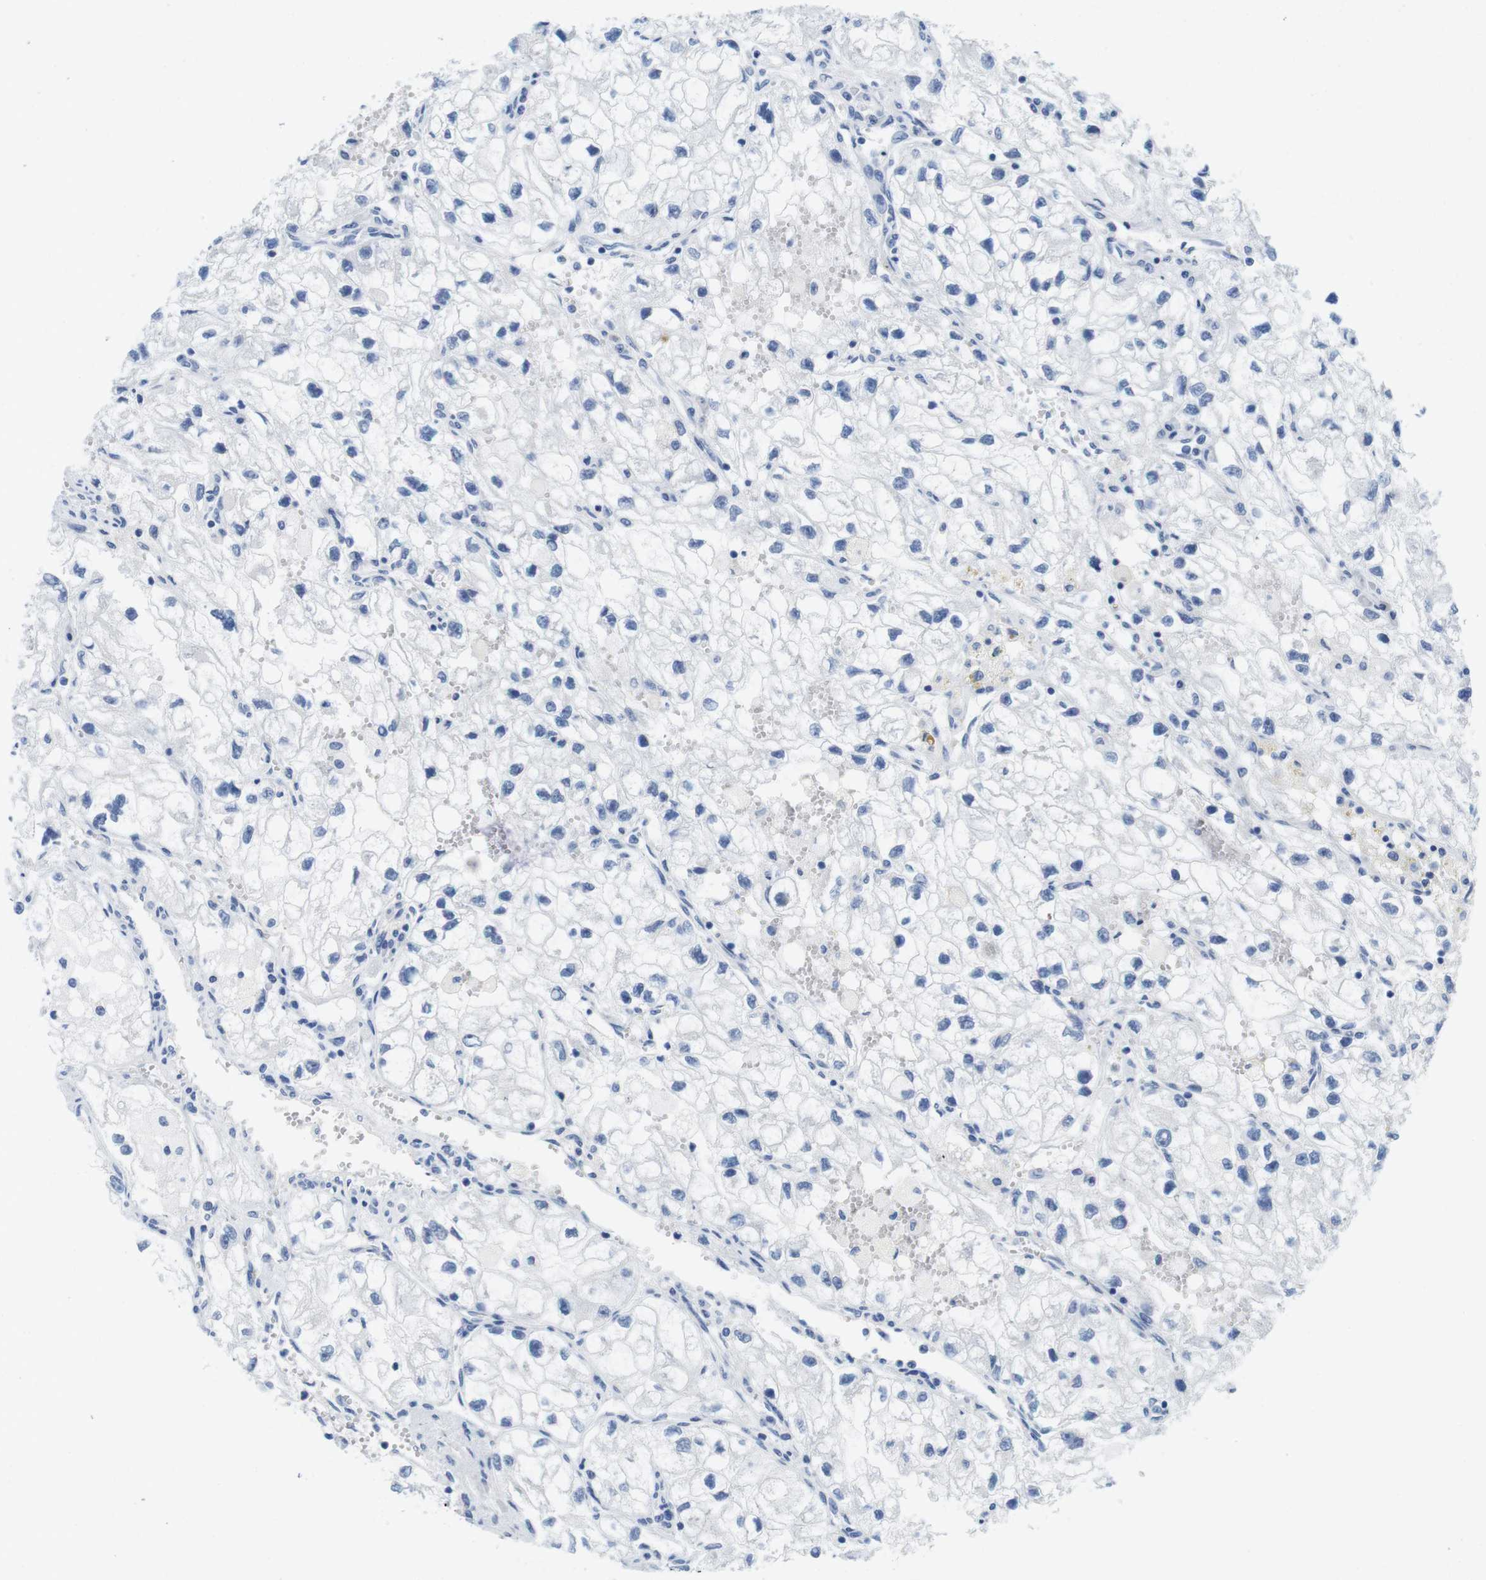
{"staining": {"intensity": "negative", "quantity": "none", "location": "none"}, "tissue": "renal cancer", "cell_type": "Tumor cells", "image_type": "cancer", "snomed": [{"axis": "morphology", "description": "Adenocarcinoma, NOS"}, {"axis": "topography", "description": "Kidney"}], "caption": "This is an IHC photomicrograph of renal cancer (adenocarcinoma). There is no positivity in tumor cells.", "gene": "MAP6", "patient": {"sex": "female", "age": 70}}